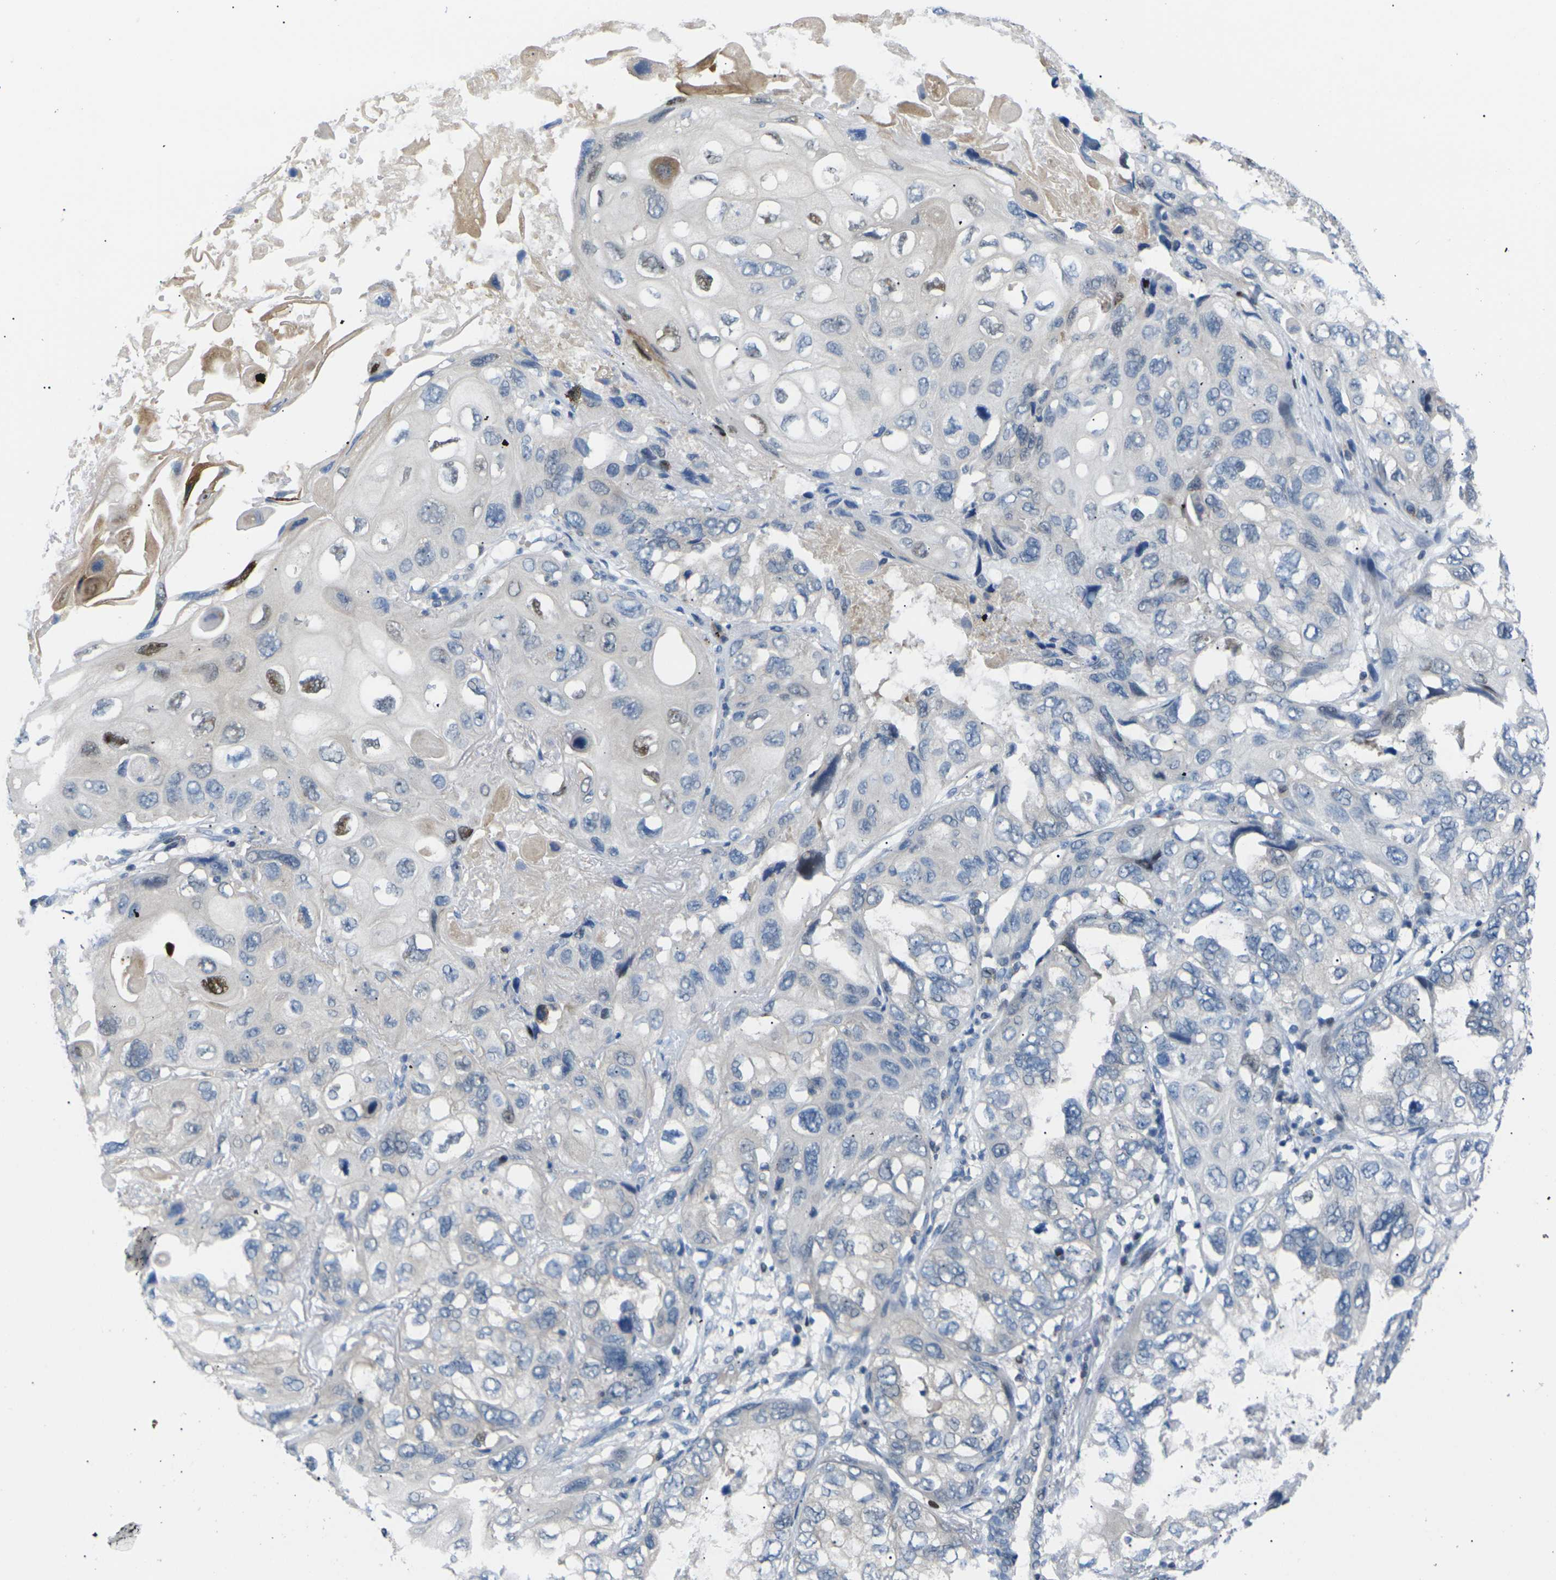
{"staining": {"intensity": "moderate", "quantity": "<25%", "location": "cytoplasmic/membranous"}, "tissue": "lung cancer", "cell_type": "Tumor cells", "image_type": "cancer", "snomed": [{"axis": "morphology", "description": "Squamous cell carcinoma, NOS"}, {"axis": "topography", "description": "Lung"}], "caption": "Immunohistochemical staining of human lung squamous cell carcinoma shows low levels of moderate cytoplasmic/membranous positivity in approximately <25% of tumor cells.", "gene": "RPS6KA3", "patient": {"sex": "female", "age": 73}}